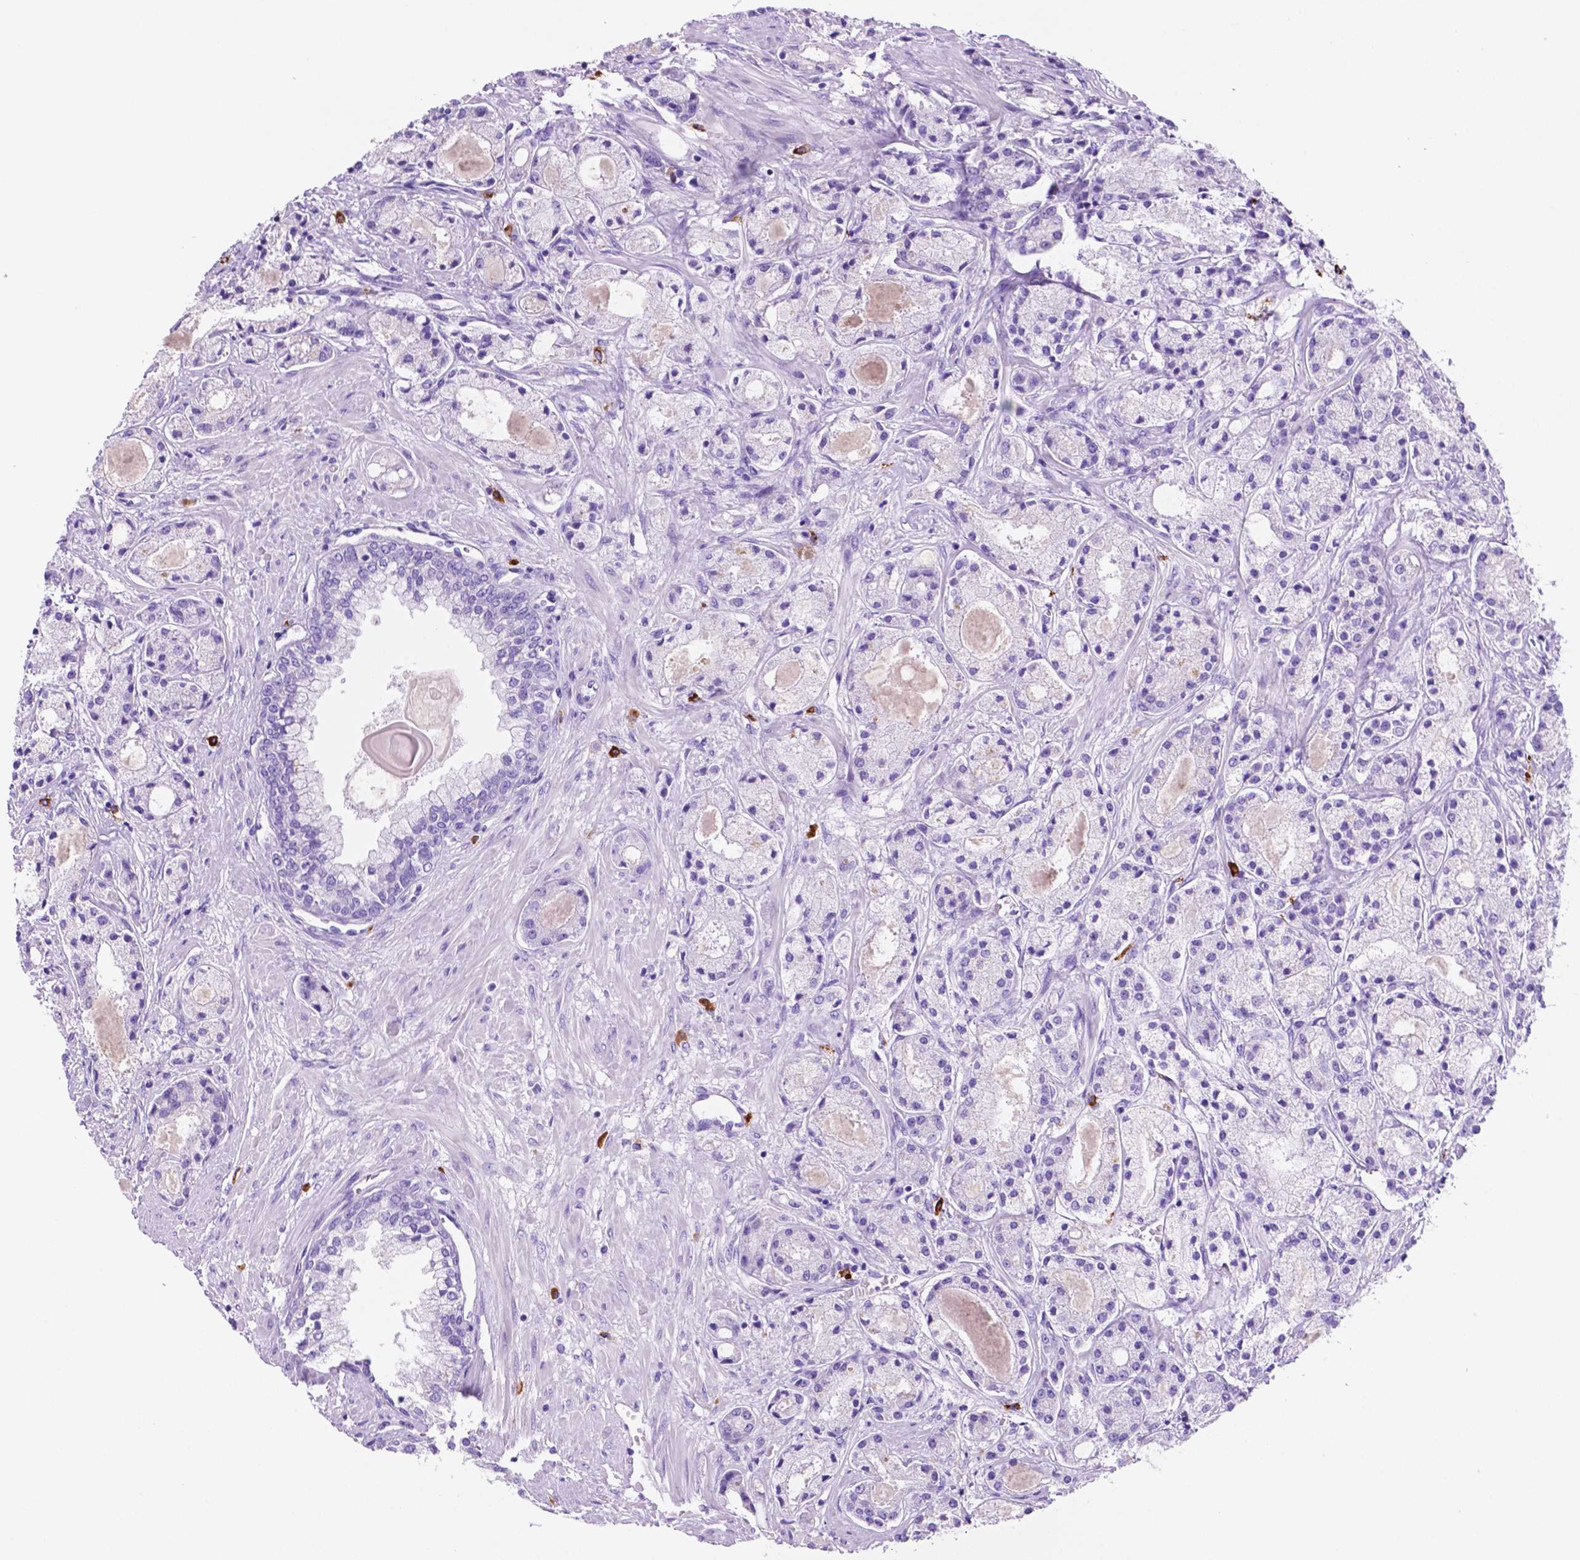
{"staining": {"intensity": "negative", "quantity": "none", "location": "none"}, "tissue": "prostate cancer", "cell_type": "Tumor cells", "image_type": "cancer", "snomed": [{"axis": "morphology", "description": "Adenocarcinoma, High grade"}, {"axis": "topography", "description": "Prostate"}], "caption": "The immunohistochemistry histopathology image has no significant staining in tumor cells of adenocarcinoma (high-grade) (prostate) tissue.", "gene": "FOXB2", "patient": {"sex": "male", "age": 67}}